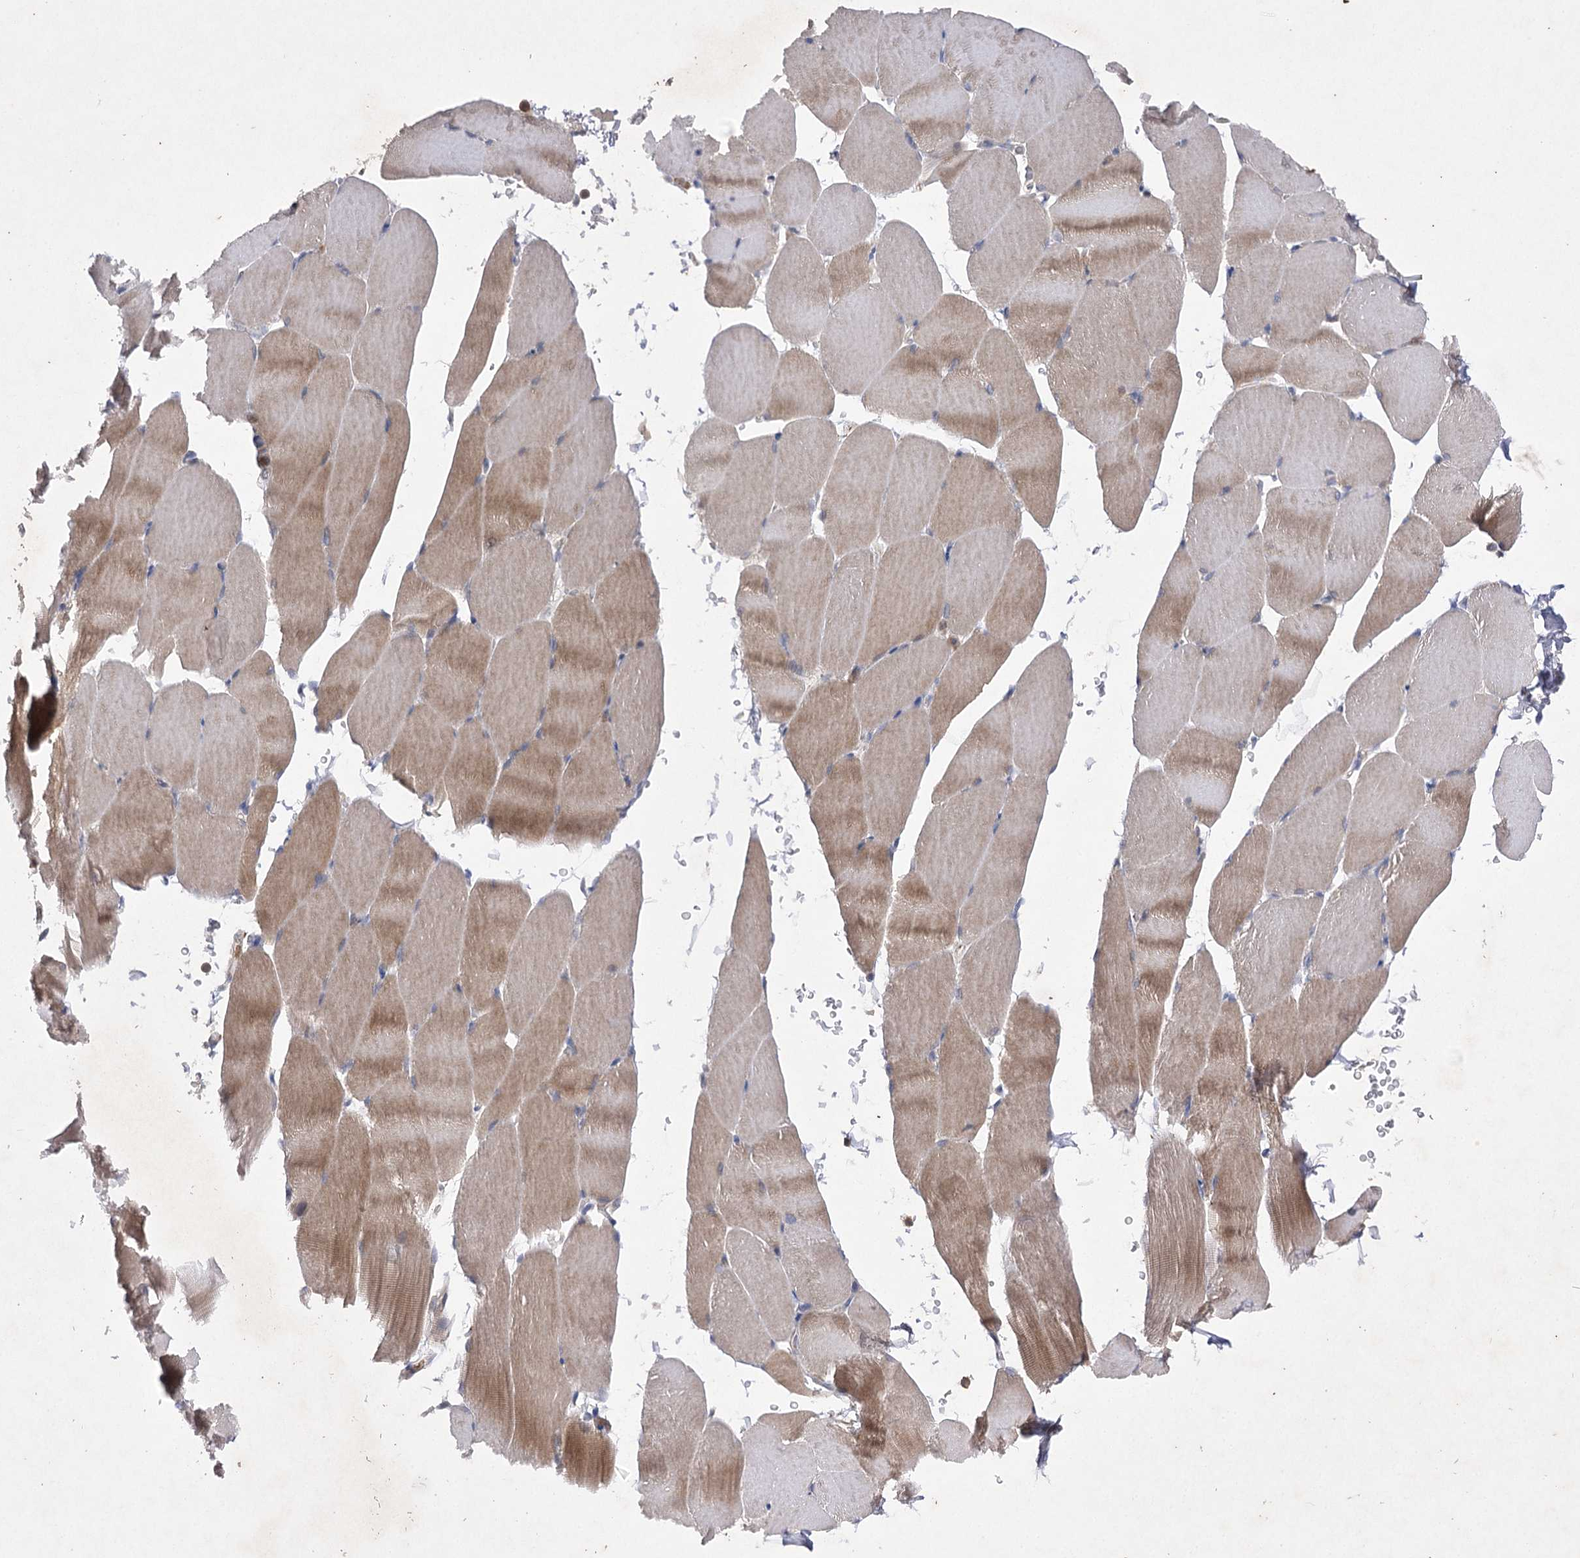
{"staining": {"intensity": "moderate", "quantity": "<25%", "location": "cytoplasmic/membranous"}, "tissue": "skeletal muscle", "cell_type": "Myocytes", "image_type": "normal", "snomed": [{"axis": "morphology", "description": "Normal tissue, NOS"}, {"axis": "topography", "description": "Skeletal muscle"}, {"axis": "topography", "description": "Parathyroid gland"}], "caption": "Immunohistochemical staining of normal skeletal muscle shows moderate cytoplasmic/membranous protein staining in approximately <25% of myocytes.", "gene": "BCR", "patient": {"sex": "female", "age": 37}}